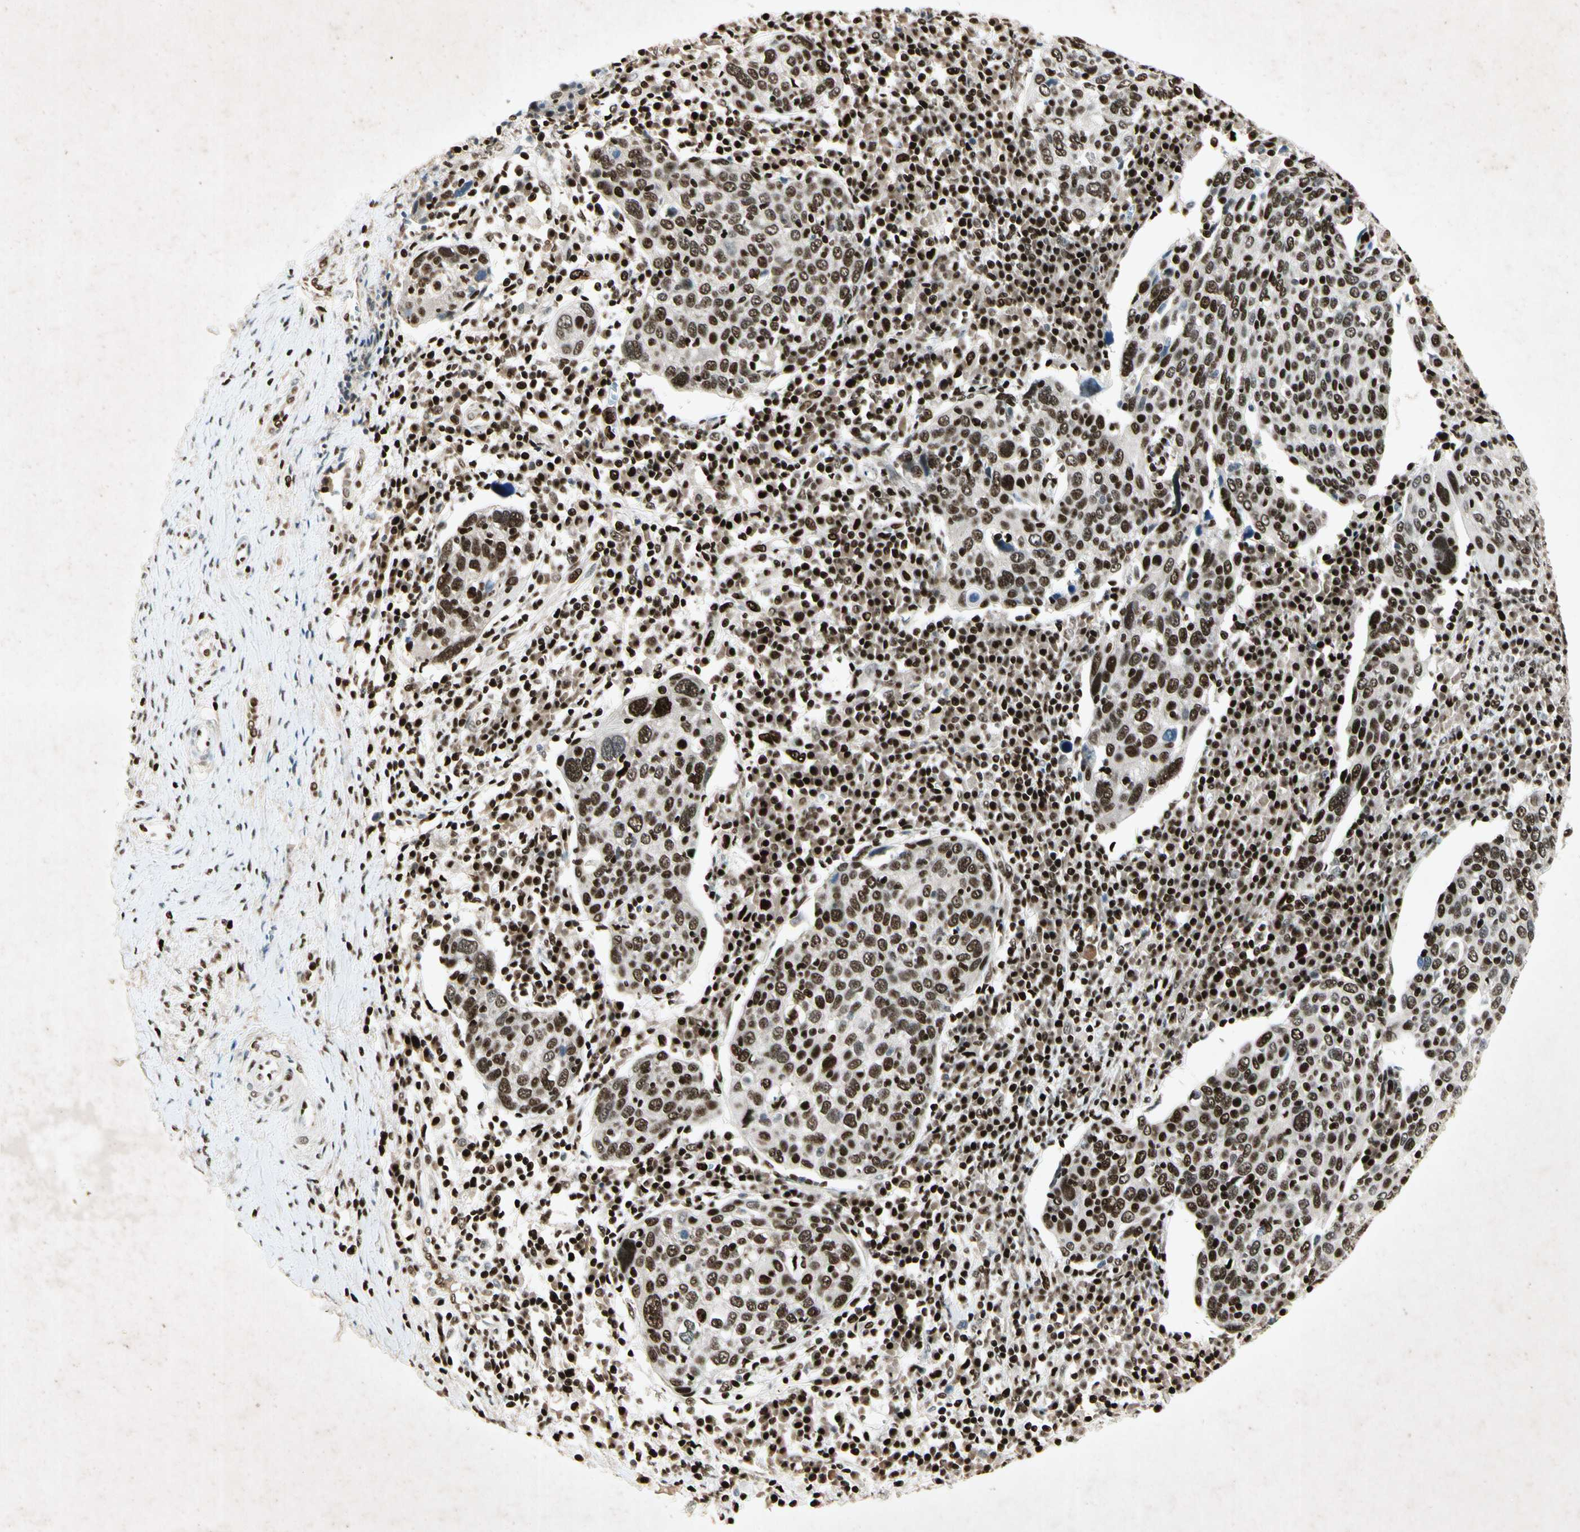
{"staining": {"intensity": "strong", "quantity": ">75%", "location": "nuclear"}, "tissue": "cervical cancer", "cell_type": "Tumor cells", "image_type": "cancer", "snomed": [{"axis": "morphology", "description": "Squamous cell carcinoma, NOS"}, {"axis": "topography", "description": "Cervix"}], "caption": "There is high levels of strong nuclear expression in tumor cells of cervical cancer (squamous cell carcinoma), as demonstrated by immunohistochemical staining (brown color).", "gene": "RNF43", "patient": {"sex": "female", "age": 40}}